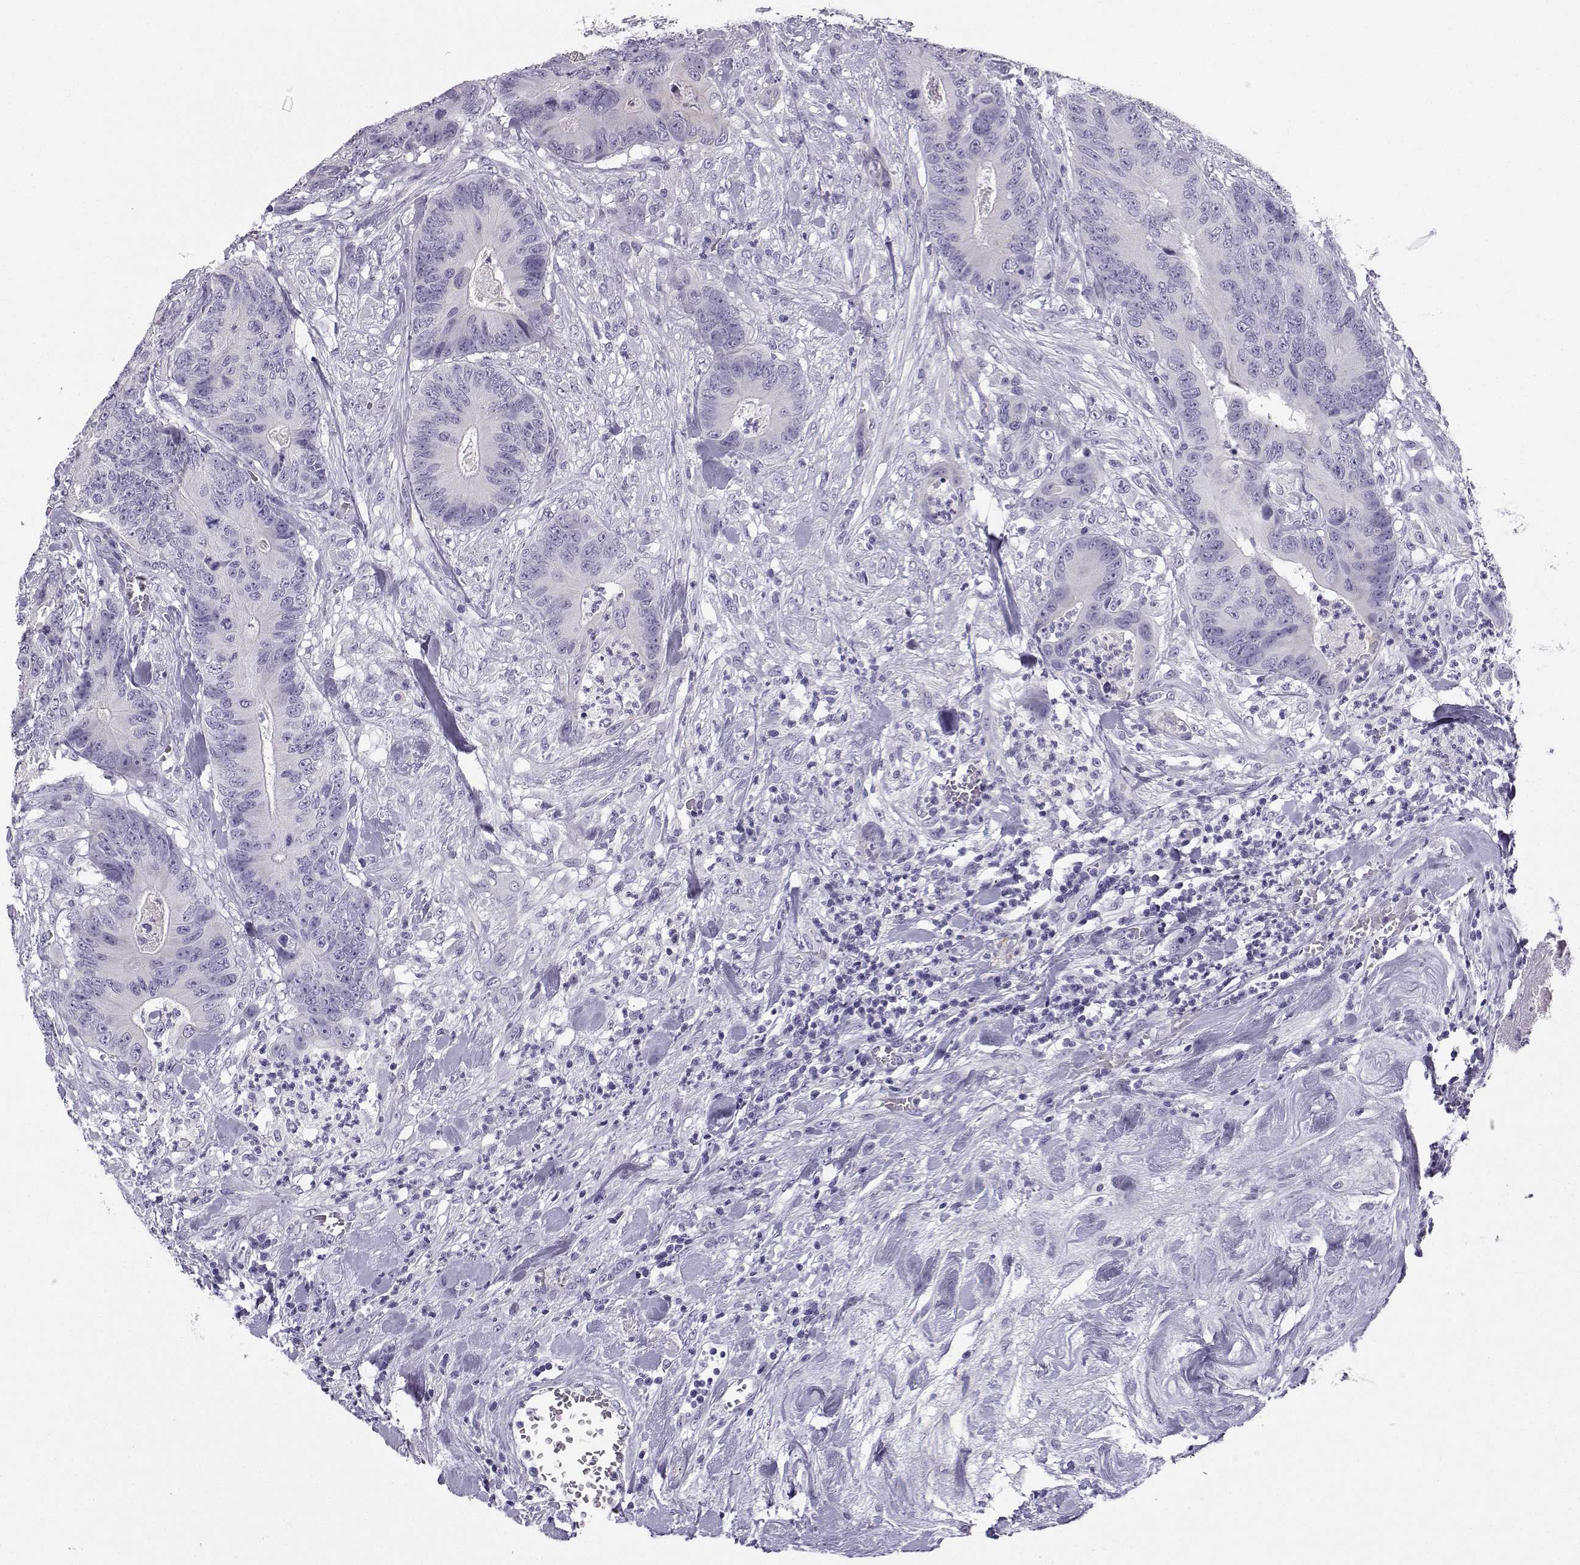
{"staining": {"intensity": "negative", "quantity": "none", "location": "none"}, "tissue": "colorectal cancer", "cell_type": "Tumor cells", "image_type": "cancer", "snomed": [{"axis": "morphology", "description": "Adenocarcinoma, NOS"}, {"axis": "topography", "description": "Colon"}], "caption": "Tumor cells are negative for brown protein staining in colorectal adenocarcinoma.", "gene": "NEFL", "patient": {"sex": "male", "age": 84}}